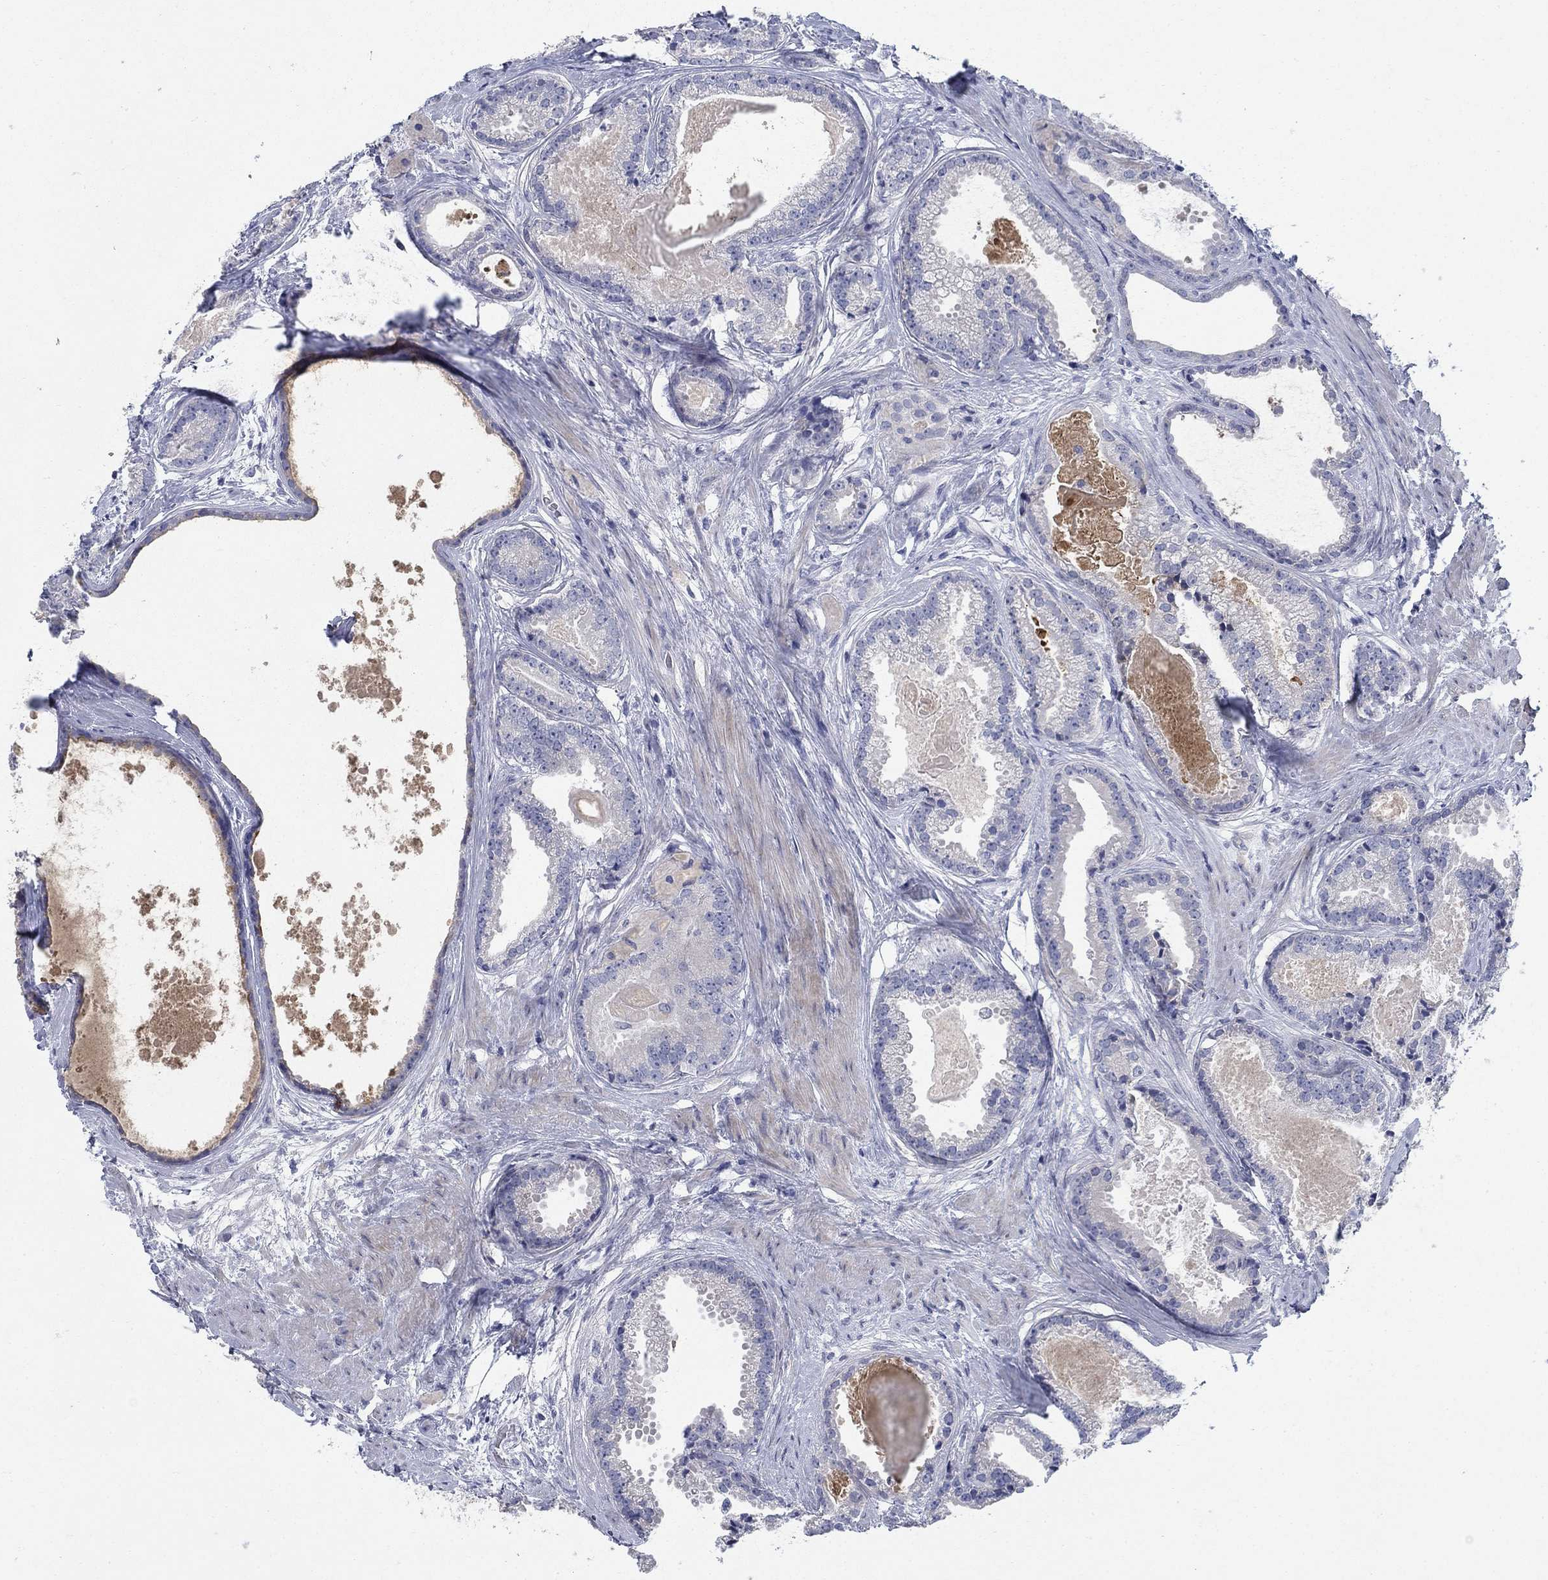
{"staining": {"intensity": "negative", "quantity": "none", "location": "none"}, "tissue": "prostate cancer", "cell_type": "Tumor cells", "image_type": "cancer", "snomed": [{"axis": "morphology", "description": "Adenocarcinoma, NOS"}, {"axis": "morphology", "description": "Adenocarcinoma, High grade"}, {"axis": "topography", "description": "Prostate"}], "caption": "Immunohistochemistry of human prostate adenocarcinoma reveals no positivity in tumor cells. Nuclei are stained in blue.", "gene": "DNER", "patient": {"sex": "male", "age": 64}}